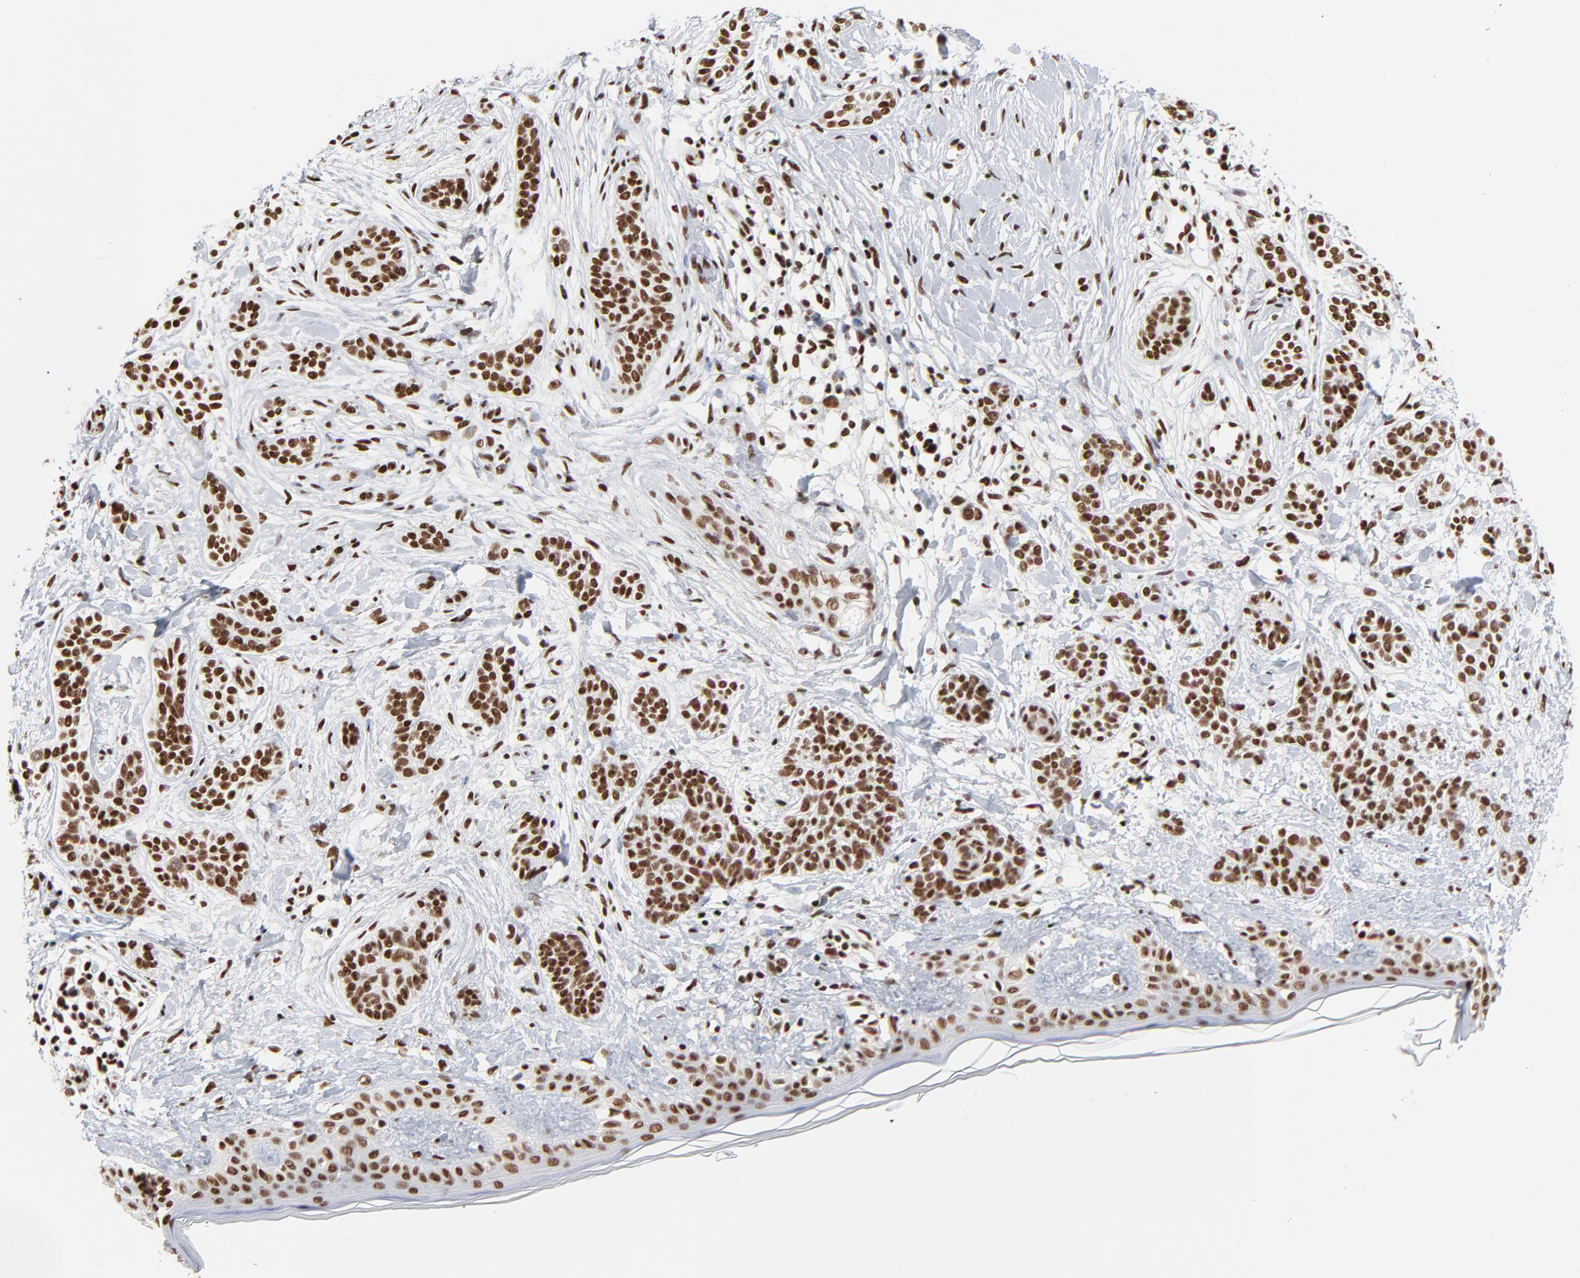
{"staining": {"intensity": "strong", "quantity": ">75%", "location": "nuclear"}, "tissue": "skin cancer", "cell_type": "Tumor cells", "image_type": "cancer", "snomed": [{"axis": "morphology", "description": "Normal tissue, NOS"}, {"axis": "morphology", "description": "Basal cell carcinoma"}, {"axis": "topography", "description": "Skin"}], "caption": "Immunohistochemical staining of human basal cell carcinoma (skin) displays strong nuclear protein staining in about >75% of tumor cells. The protein of interest is stained brown, and the nuclei are stained in blue (DAB (3,3'-diaminobenzidine) IHC with brightfield microscopy, high magnification).", "gene": "CREB1", "patient": {"sex": "male", "age": 63}}